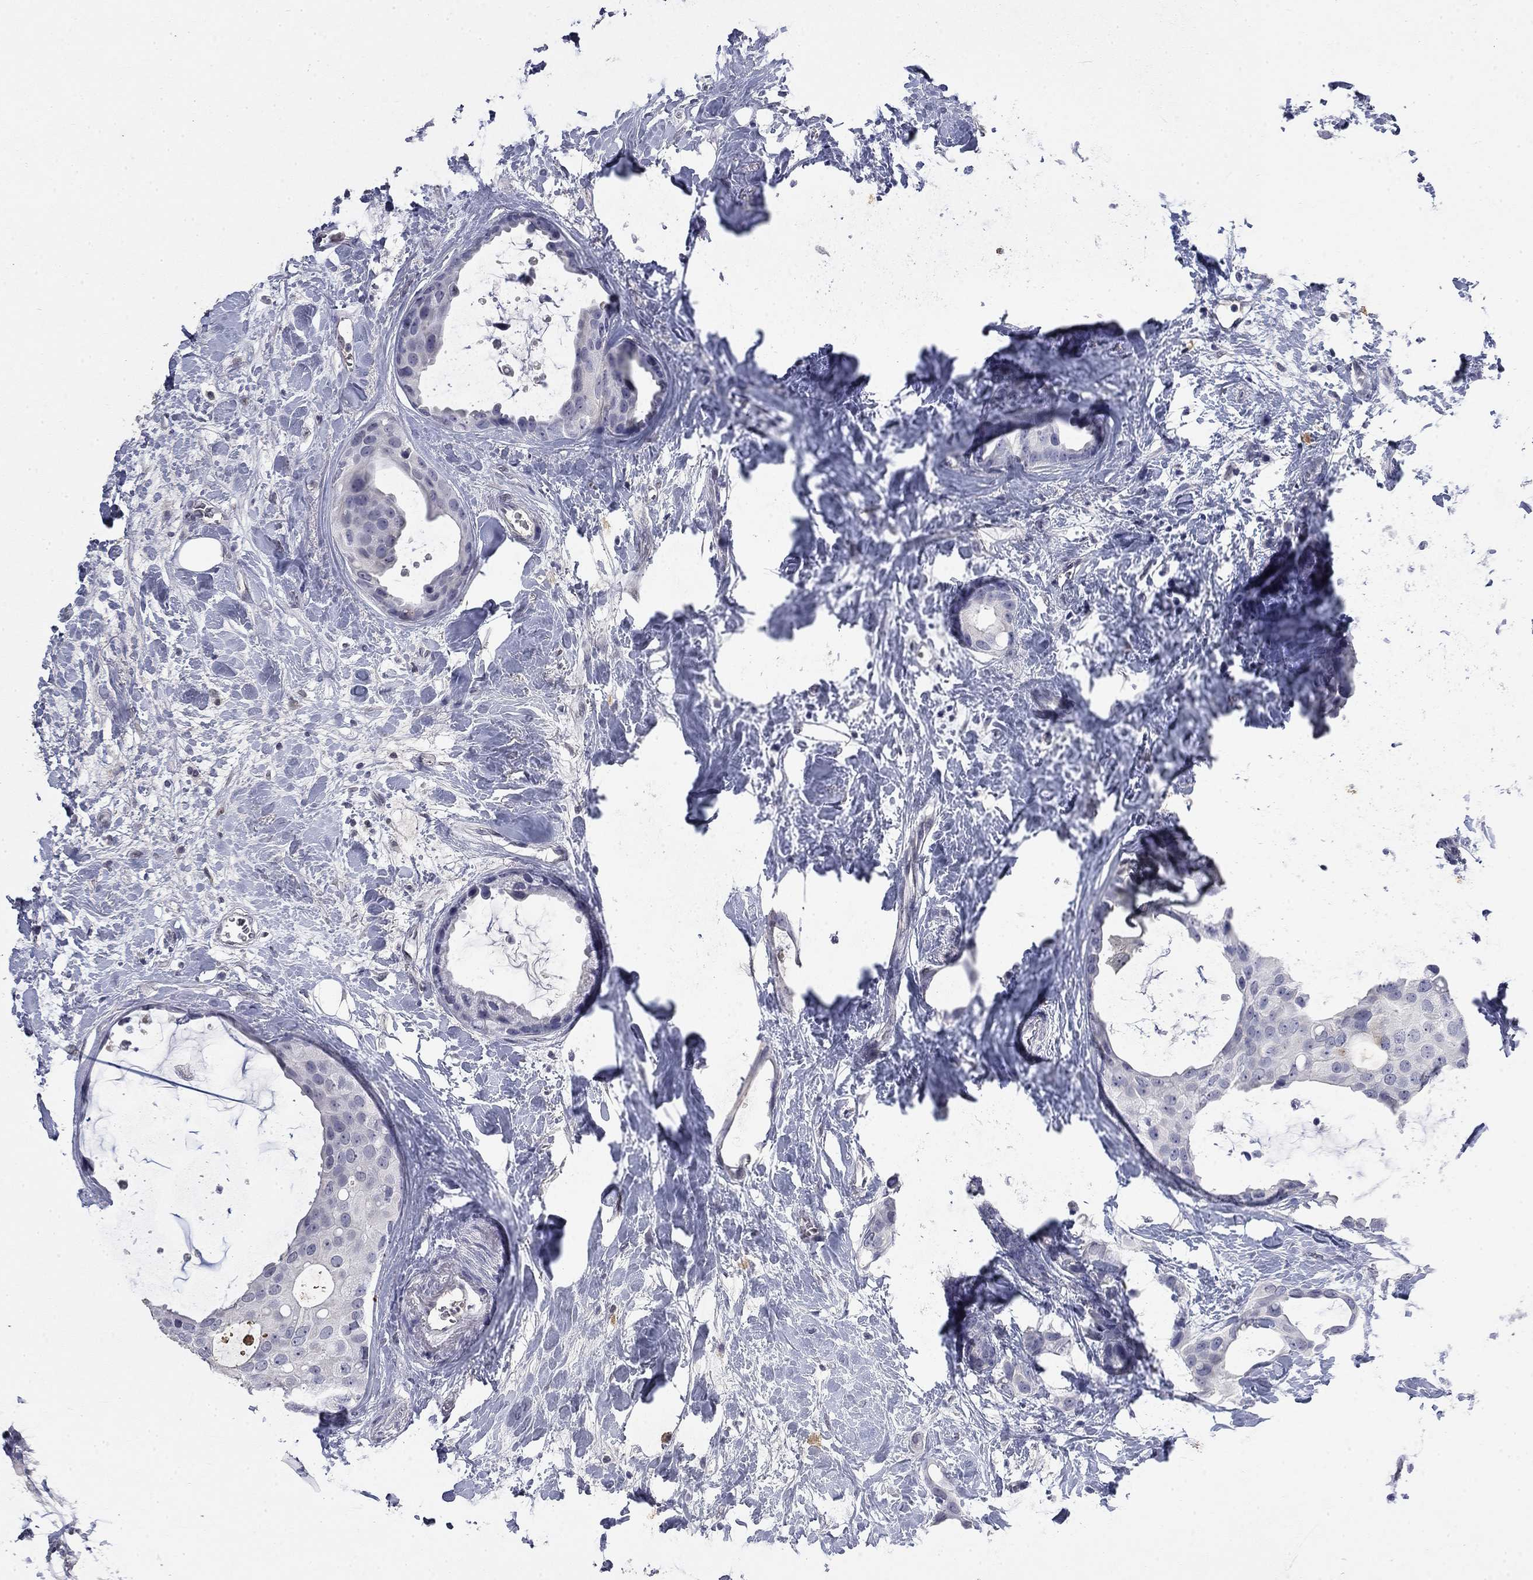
{"staining": {"intensity": "negative", "quantity": "none", "location": "none"}, "tissue": "breast cancer", "cell_type": "Tumor cells", "image_type": "cancer", "snomed": [{"axis": "morphology", "description": "Duct carcinoma"}, {"axis": "topography", "description": "Breast"}], "caption": "This photomicrograph is of breast cancer (intraductal carcinoma) stained with immunohistochemistry to label a protein in brown with the nuclei are counter-stained blue. There is no expression in tumor cells.", "gene": "SLC51A", "patient": {"sex": "female", "age": 45}}